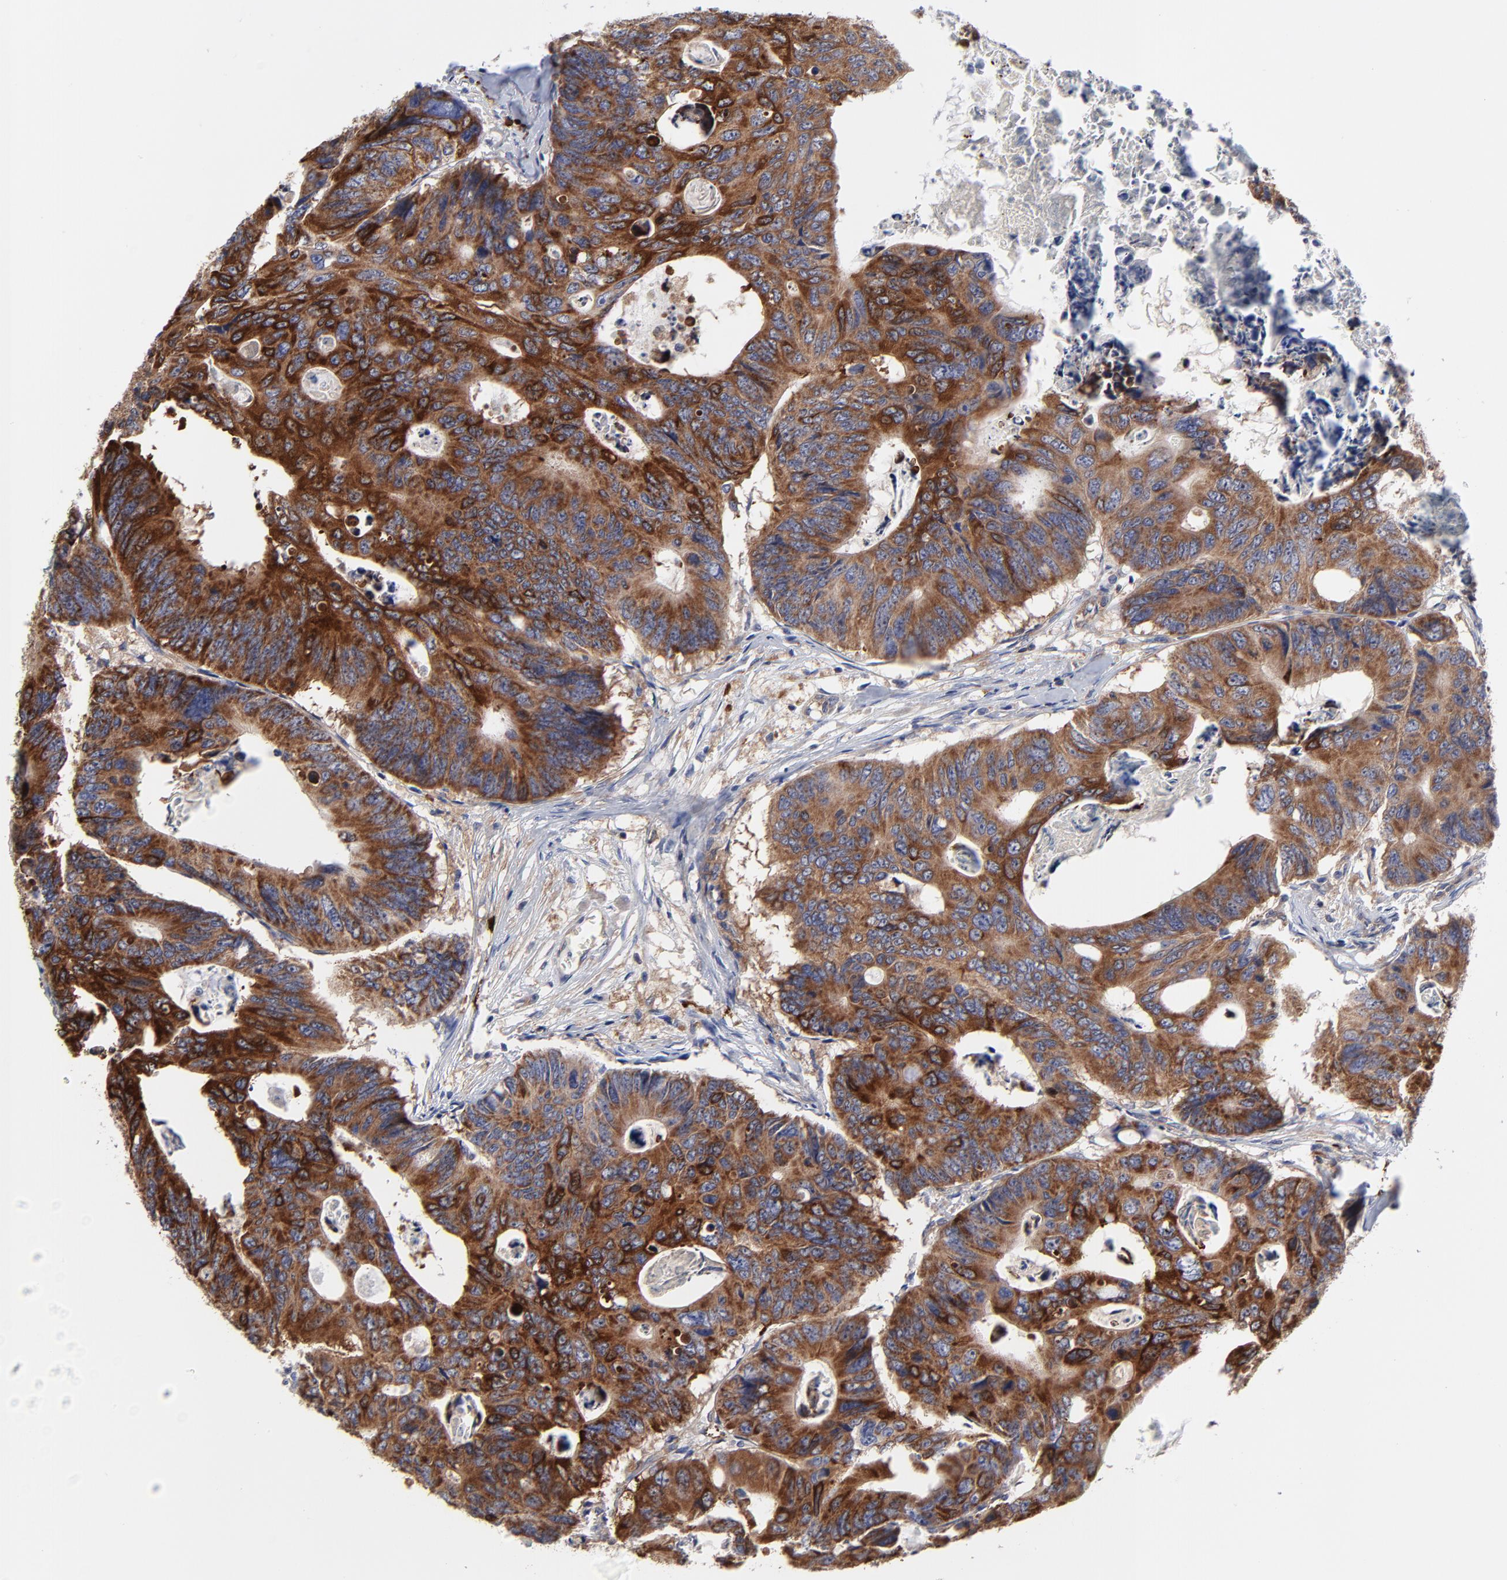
{"staining": {"intensity": "moderate", "quantity": ">75%", "location": "cytoplasmic/membranous"}, "tissue": "colorectal cancer", "cell_type": "Tumor cells", "image_type": "cancer", "snomed": [{"axis": "morphology", "description": "Adenocarcinoma, NOS"}, {"axis": "topography", "description": "Colon"}], "caption": "An immunohistochemistry image of tumor tissue is shown. Protein staining in brown highlights moderate cytoplasmic/membranous positivity in adenocarcinoma (colorectal) within tumor cells.", "gene": "NFKBIA", "patient": {"sex": "female", "age": 55}}